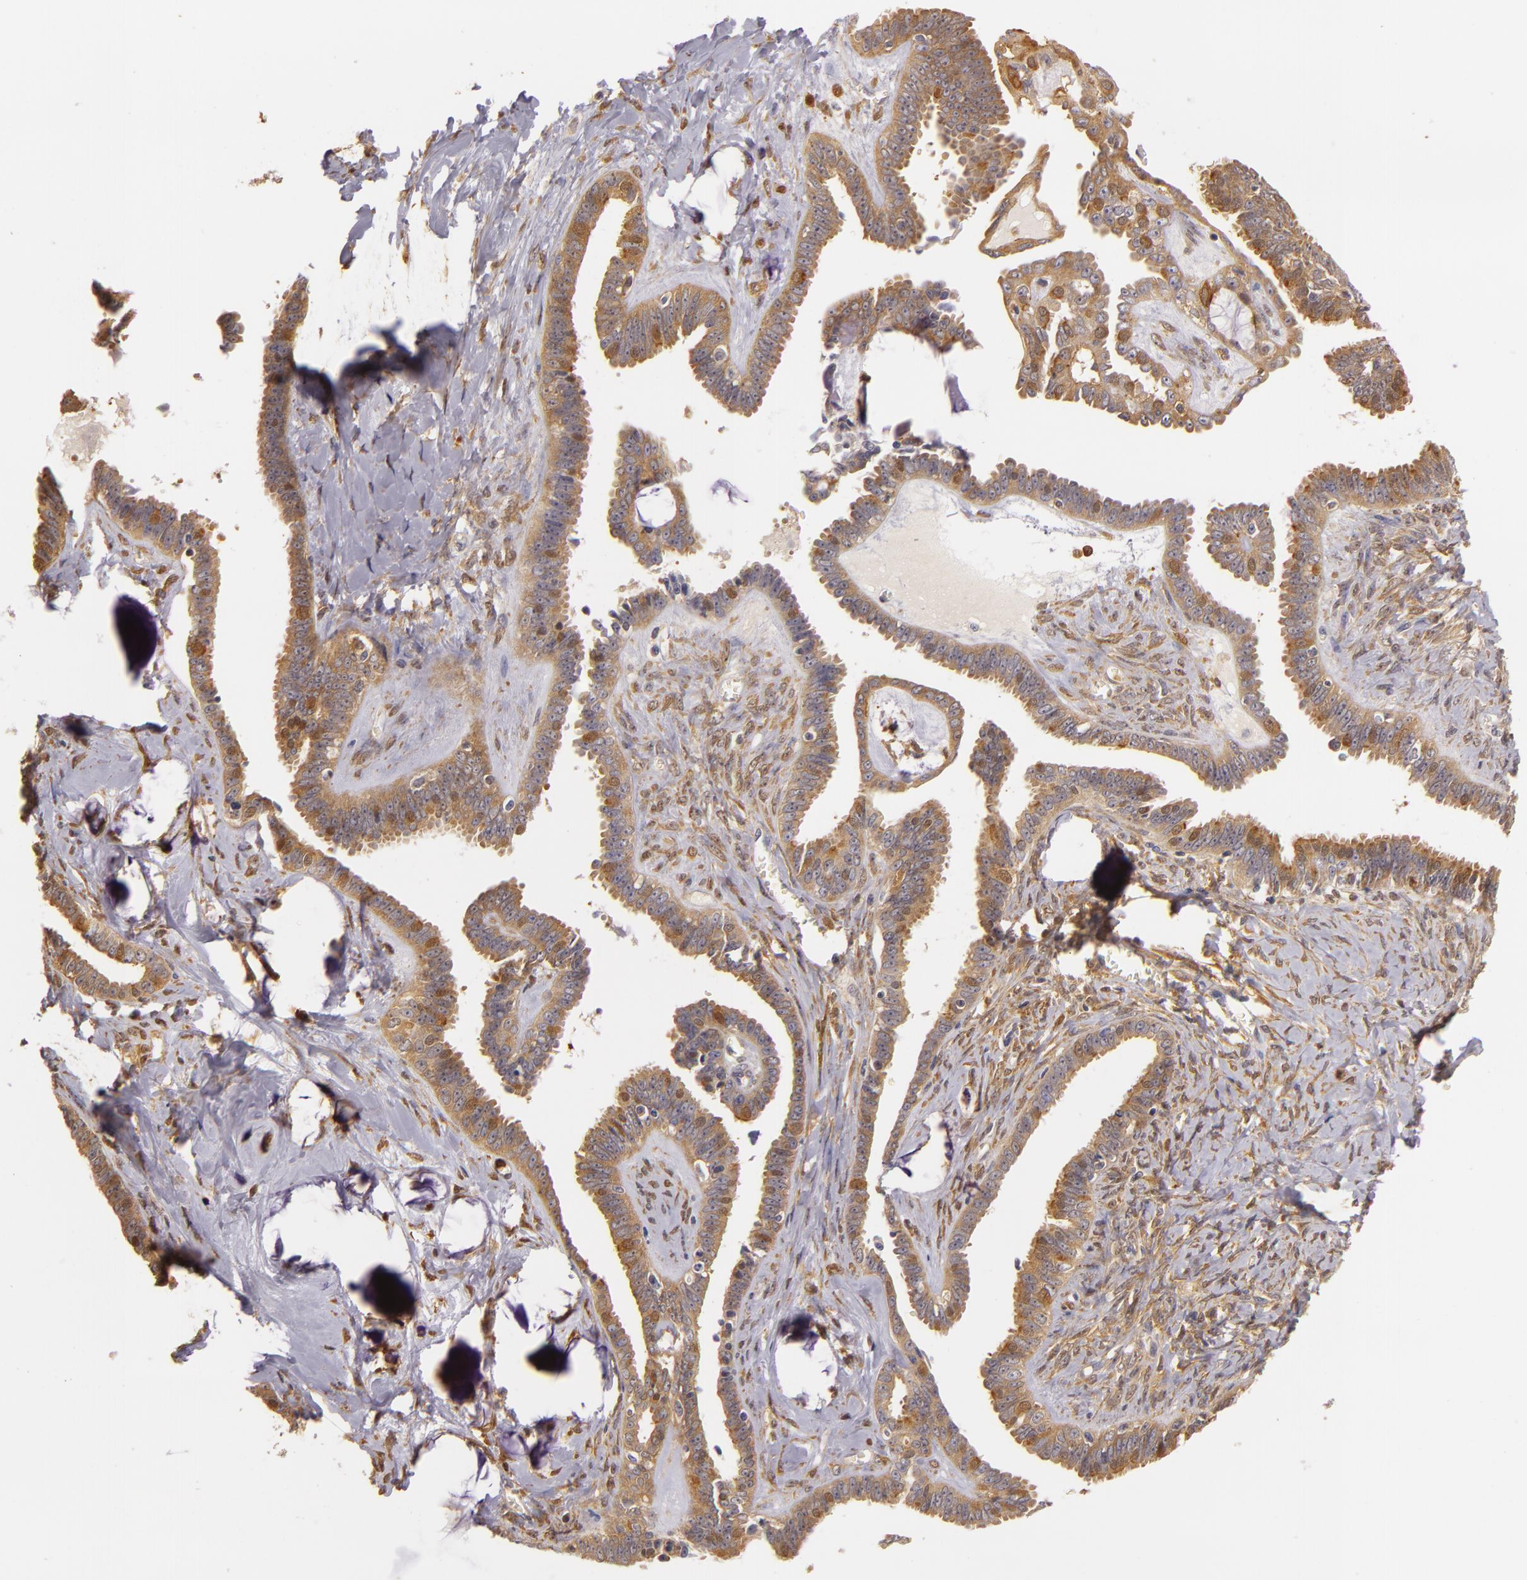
{"staining": {"intensity": "weak", "quantity": ">75%", "location": "cytoplasmic/membranous"}, "tissue": "ovarian cancer", "cell_type": "Tumor cells", "image_type": "cancer", "snomed": [{"axis": "morphology", "description": "Cystadenocarcinoma, serous, NOS"}, {"axis": "topography", "description": "Ovary"}], "caption": "Protein analysis of ovarian cancer (serous cystadenocarcinoma) tissue displays weak cytoplasmic/membranous positivity in about >75% of tumor cells. (DAB = brown stain, brightfield microscopy at high magnification).", "gene": "TOM1", "patient": {"sex": "female", "age": 71}}